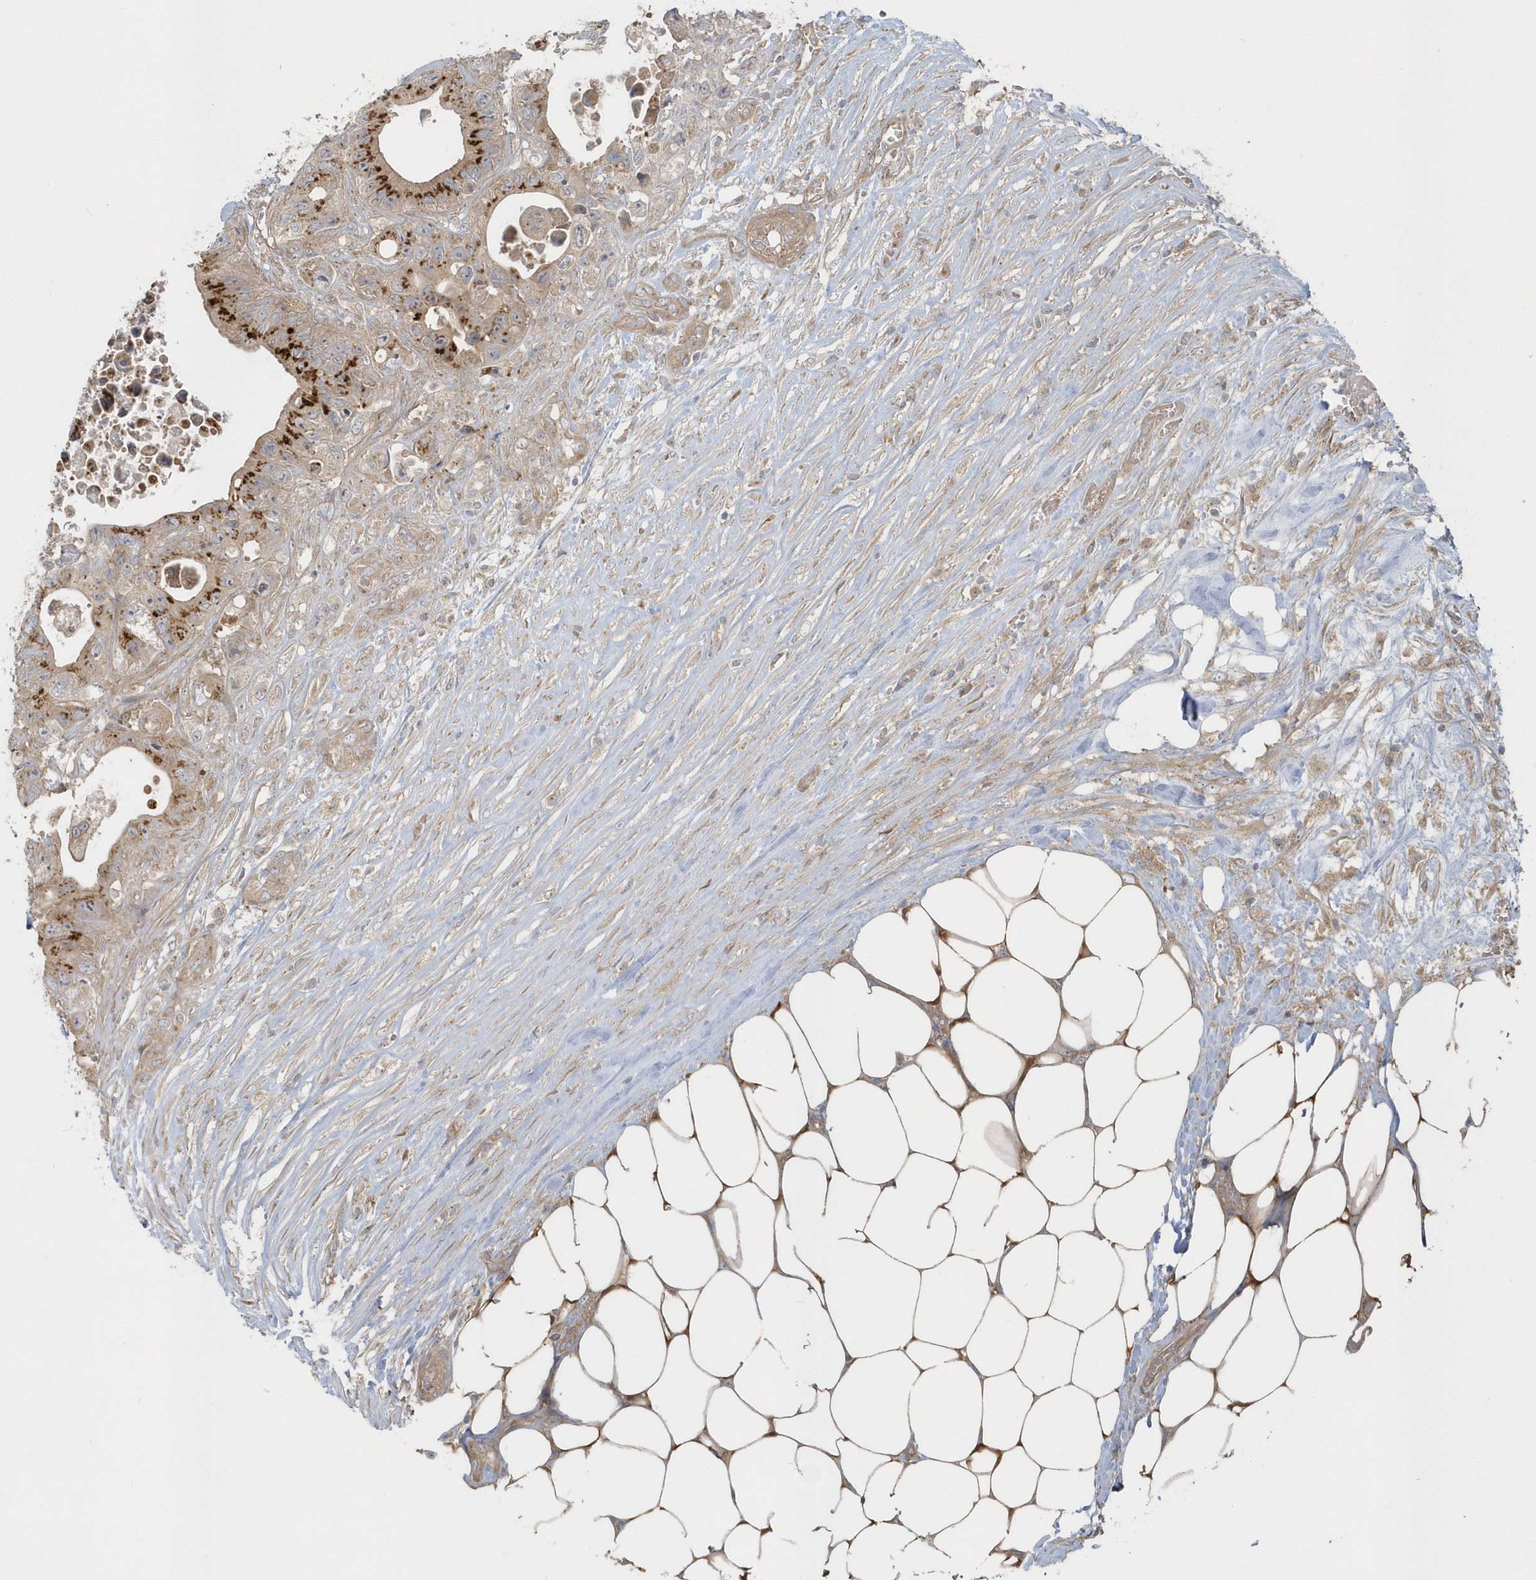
{"staining": {"intensity": "moderate", "quantity": ">75%", "location": "cytoplasmic/membranous"}, "tissue": "colorectal cancer", "cell_type": "Tumor cells", "image_type": "cancer", "snomed": [{"axis": "morphology", "description": "Adenocarcinoma, NOS"}, {"axis": "topography", "description": "Colon"}], "caption": "Immunohistochemical staining of human colorectal adenocarcinoma displays moderate cytoplasmic/membranous protein staining in approximately >75% of tumor cells.", "gene": "ACTR1A", "patient": {"sex": "female", "age": 46}}